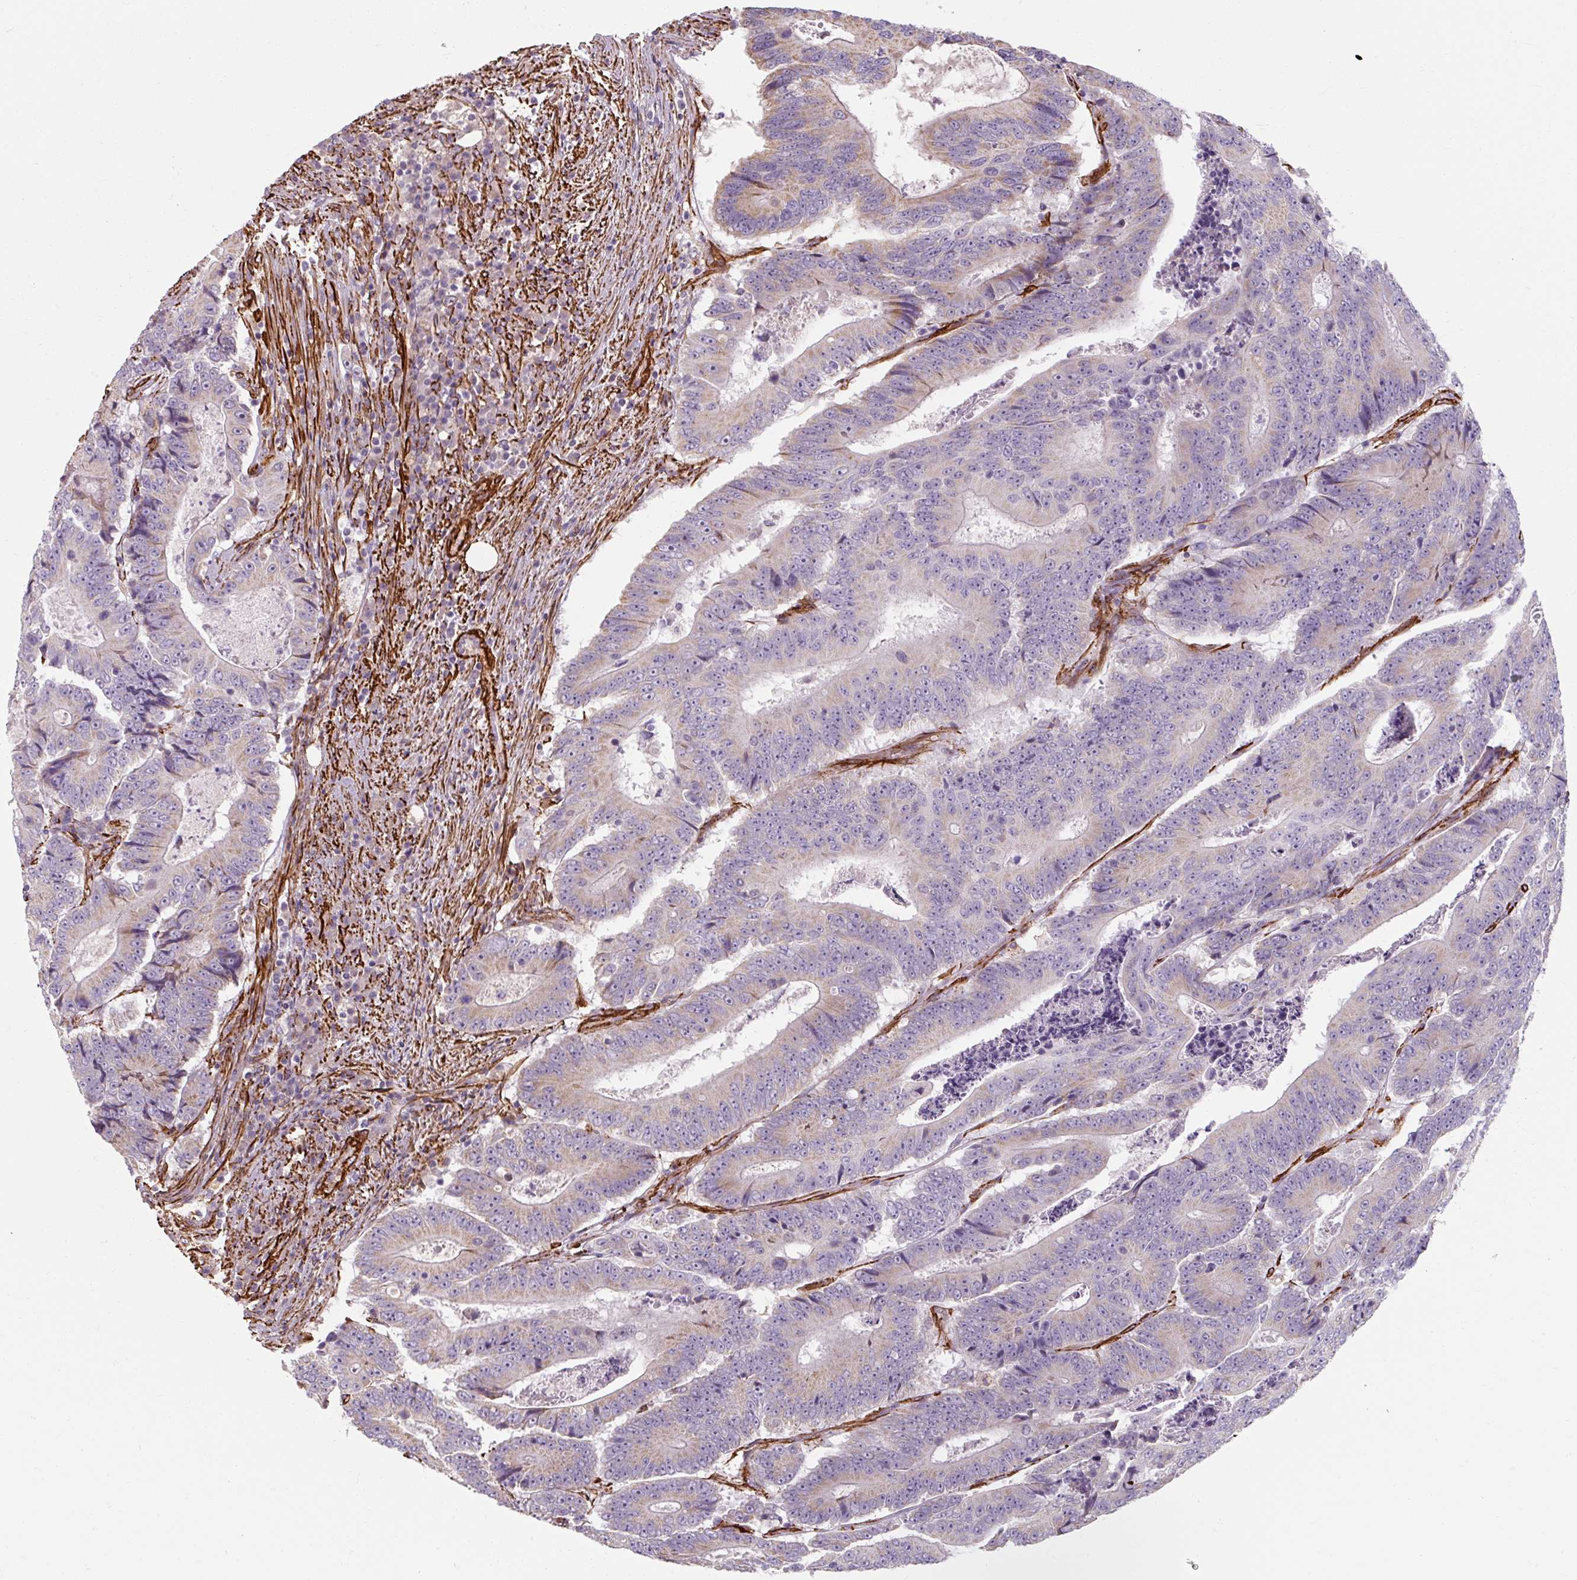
{"staining": {"intensity": "negative", "quantity": "none", "location": "none"}, "tissue": "colorectal cancer", "cell_type": "Tumor cells", "image_type": "cancer", "snomed": [{"axis": "morphology", "description": "Adenocarcinoma, NOS"}, {"axis": "topography", "description": "Colon"}], "caption": "IHC of human colorectal cancer shows no expression in tumor cells.", "gene": "MRPS5", "patient": {"sex": "male", "age": 83}}